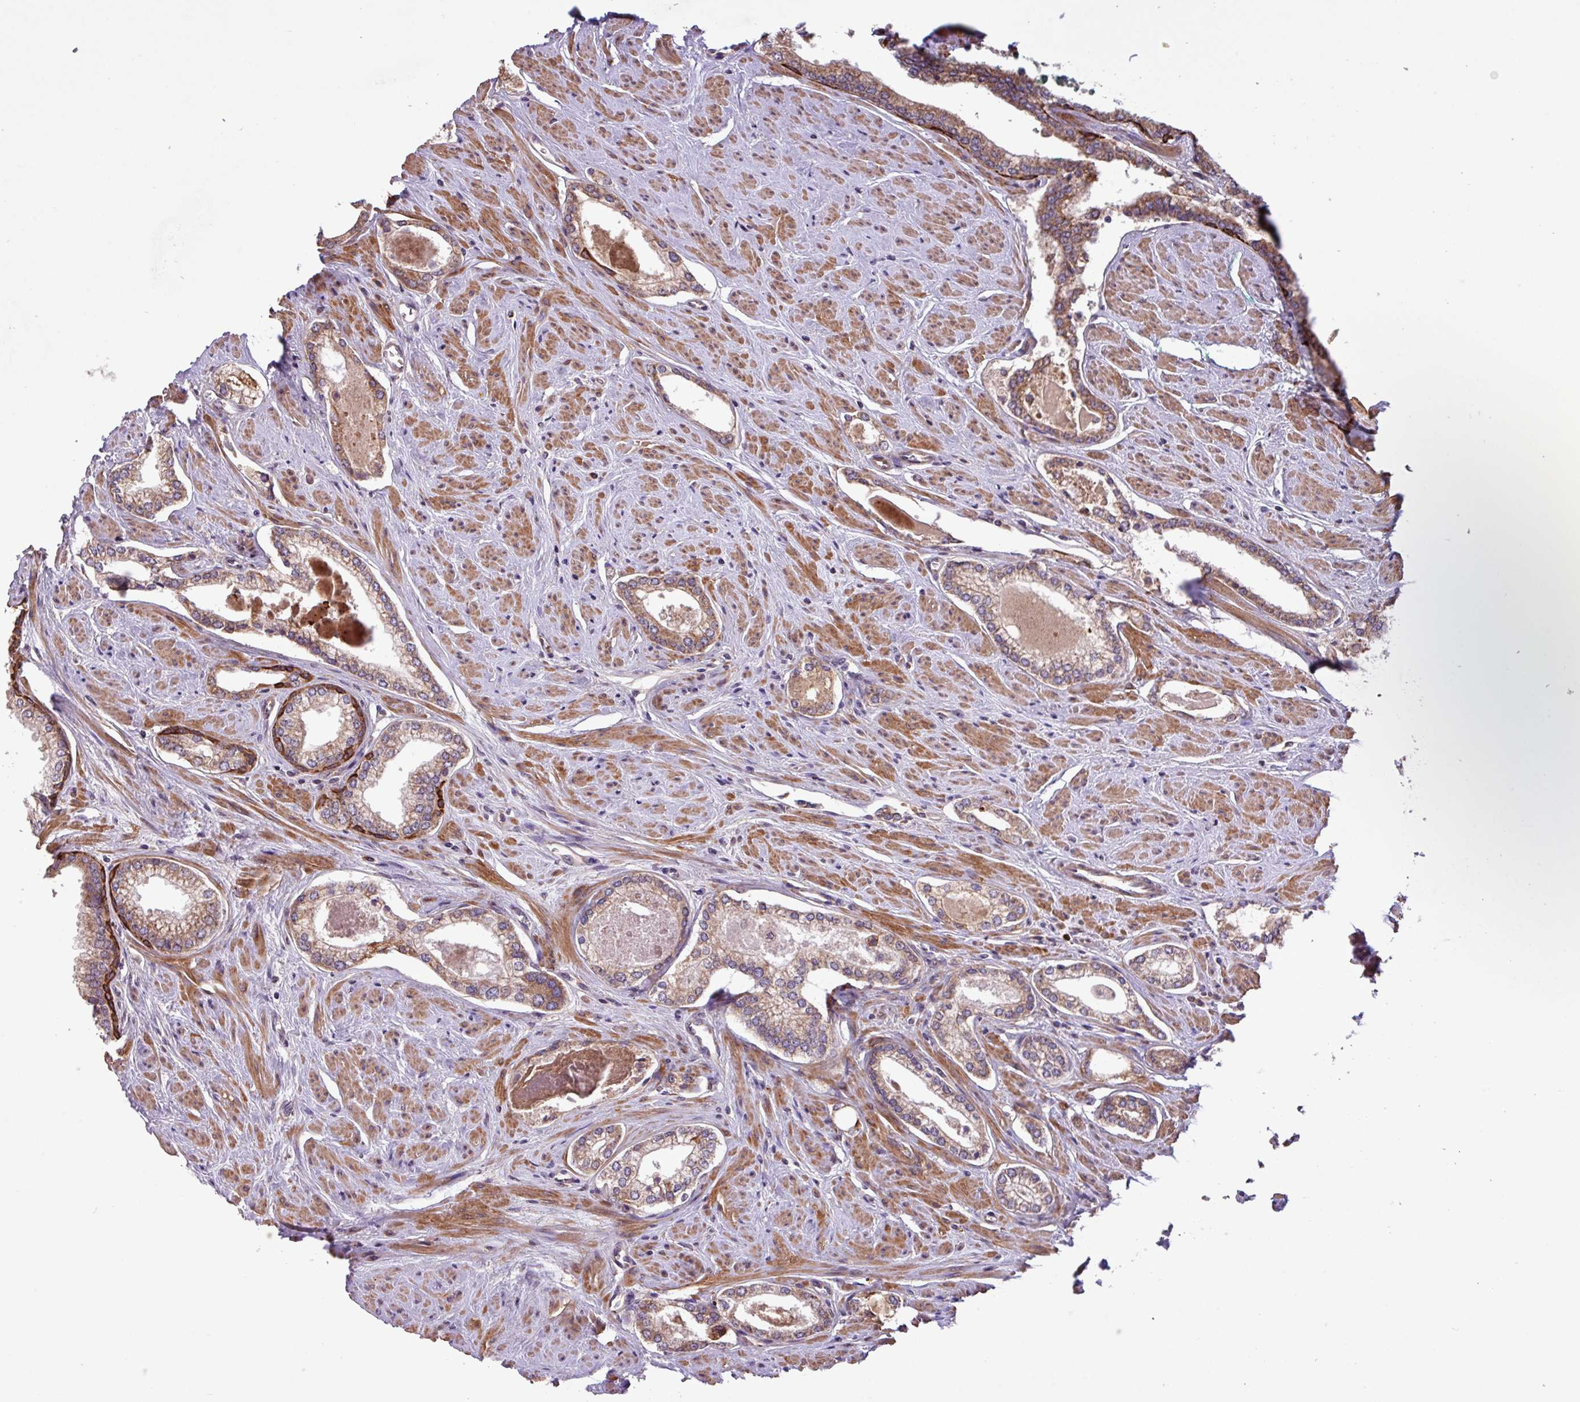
{"staining": {"intensity": "moderate", "quantity": ">75%", "location": "cytoplasmic/membranous"}, "tissue": "prostate cancer", "cell_type": "Tumor cells", "image_type": "cancer", "snomed": [{"axis": "morphology", "description": "Adenocarcinoma, Low grade"}, {"axis": "topography", "description": "Prostate and seminal vesicle, NOS"}], "caption": "Immunohistochemical staining of human low-grade adenocarcinoma (prostate) reveals medium levels of moderate cytoplasmic/membranous staining in about >75% of tumor cells. The staining was performed using DAB to visualize the protein expression in brown, while the nuclei were stained in blue with hematoxylin (Magnification: 20x).", "gene": "TIMM10B", "patient": {"sex": "male", "age": 60}}